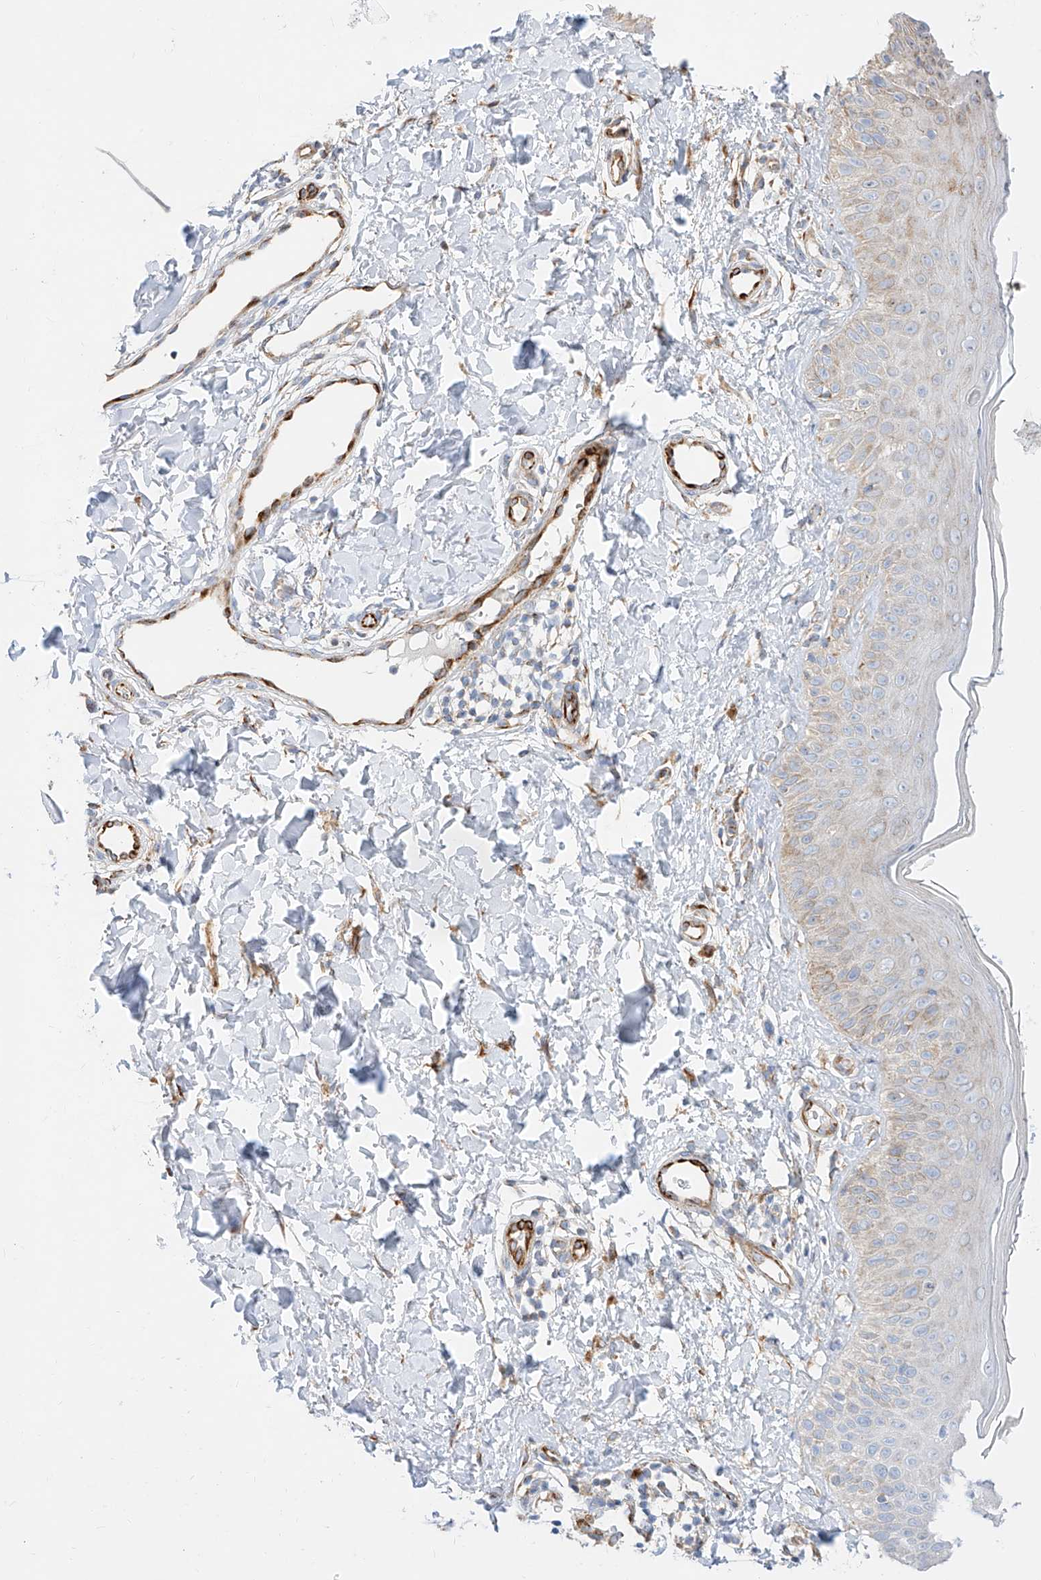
{"staining": {"intensity": "moderate", "quantity": ">75%", "location": "cytoplasmic/membranous"}, "tissue": "skin", "cell_type": "Fibroblasts", "image_type": "normal", "snomed": [{"axis": "morphology", "description": "Normal tissue, NOS"}, {"axis": "topography", "description": "Skin"}], "caption": "Skin stained with DAB immunohistochemistry demonstrates medium levels of moderate cytoplasmic/membranous positivity in approximately >75% of fibroblasts.", "gene": "CST9", "patient": {"sex": "male", "age": 52}}